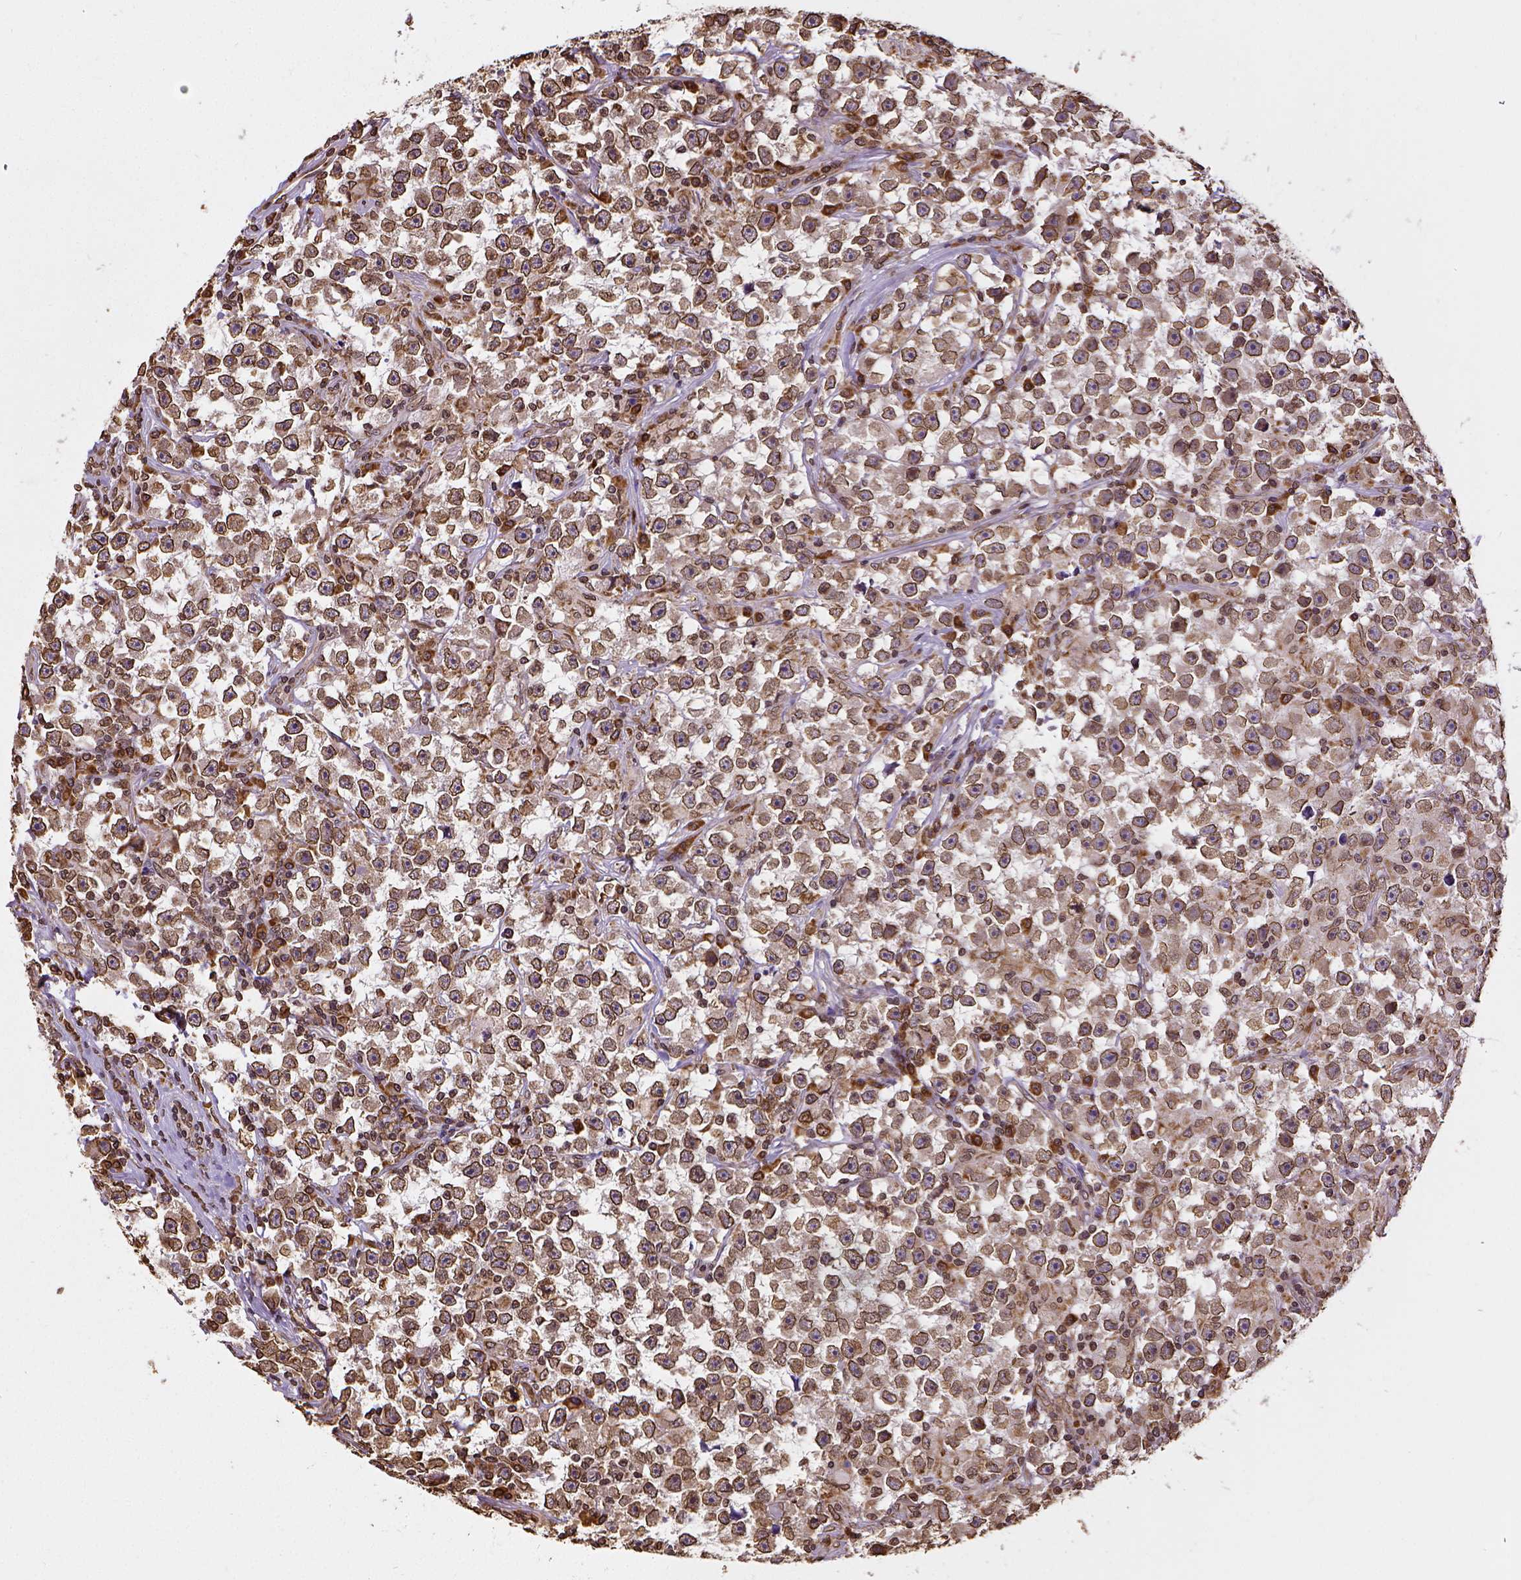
{"staining": {"intensity": "moderate", "quantity": ">75%", "location": "cytoplasmic/membranous,nuclear"}, "tissue": "testis cancer", "cell_type": "Tumor cells", "image_type": "cancer", "snomed": [{"axis": "morphology", "description": "Seminoma, NOS"}, {"axis": "topography", "description": "Testis"}], "caption": "A medium amount of moderate cytoplasmic/membranous and nuclear staining is identified in approximately >75% of tumor cells in seminoma (testis) tissue.", "gene": "MTDH", "patient": {"sex": "male", "age": 33}}